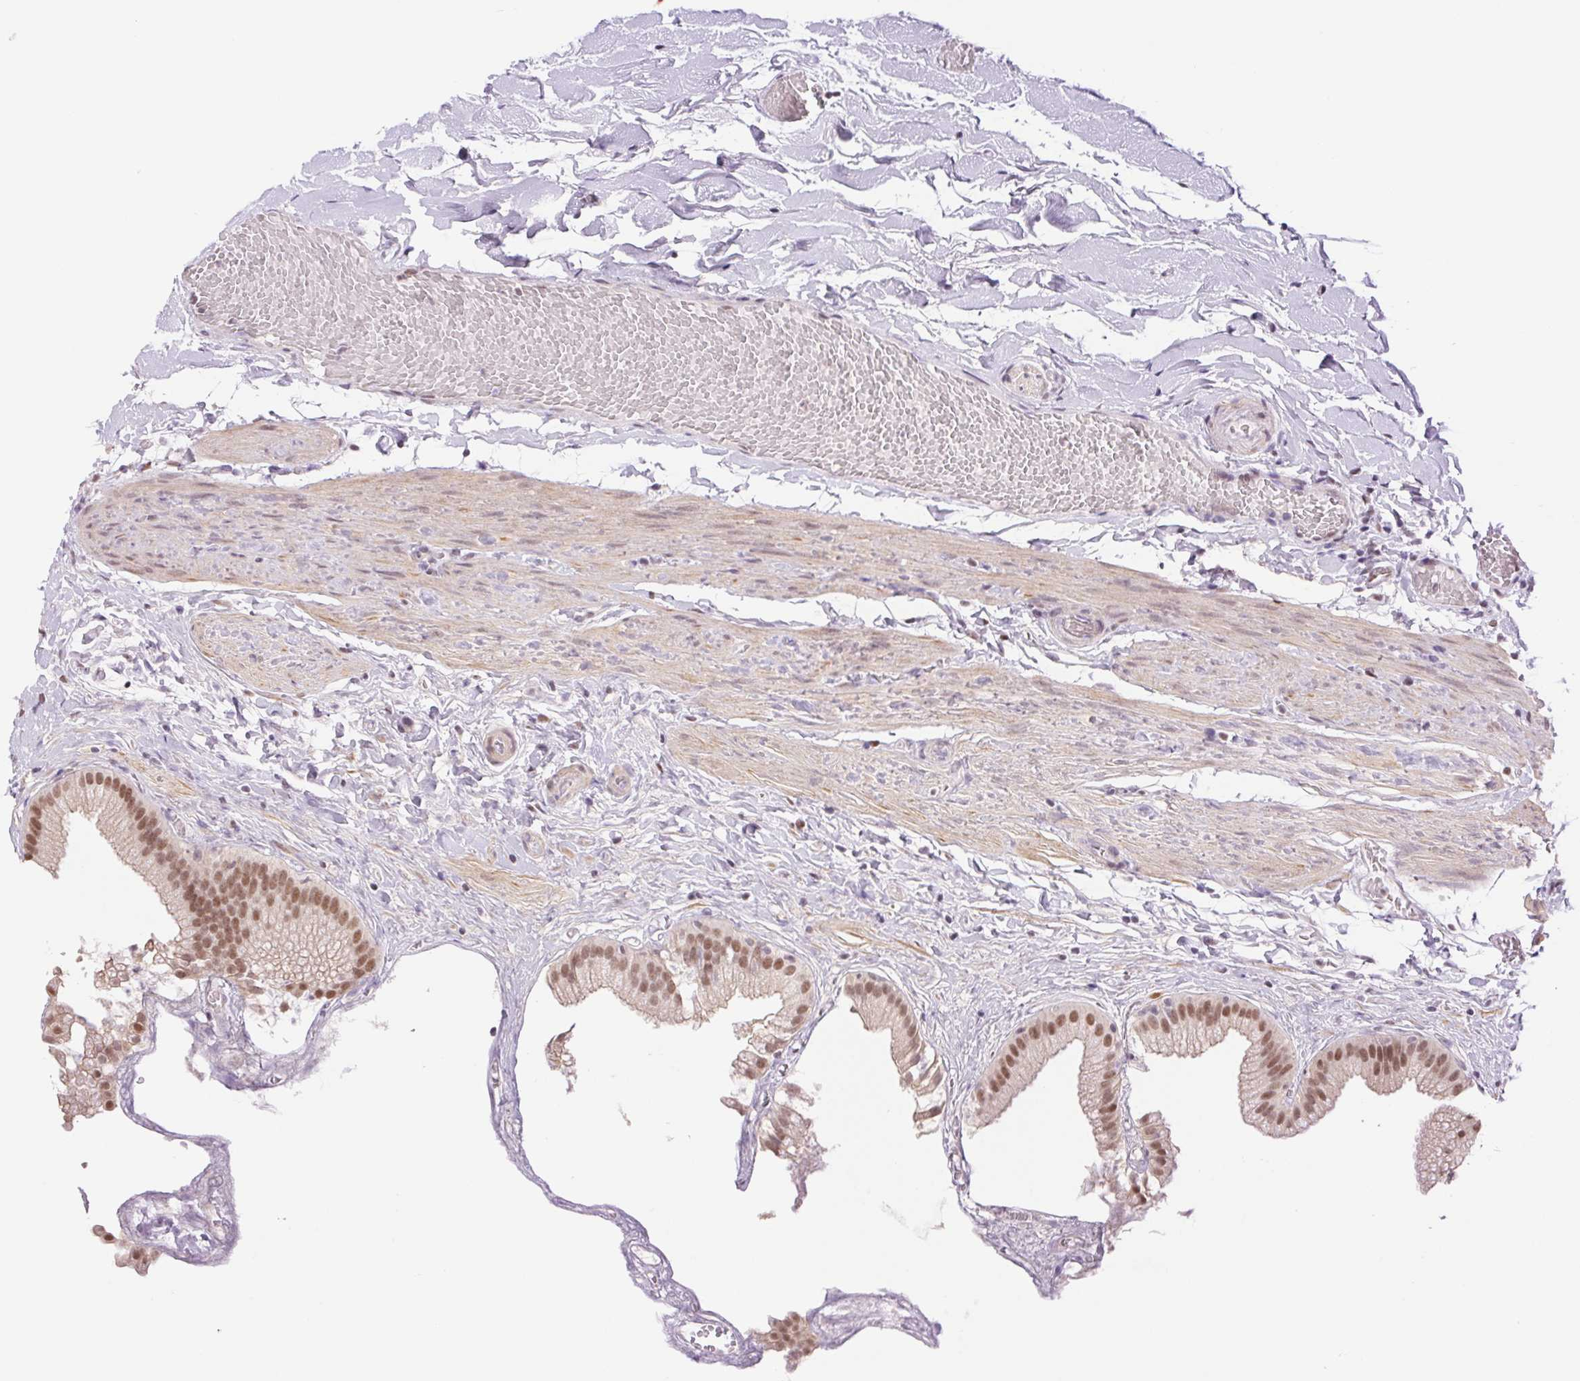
{"staining": {"intensity": "moderate", "quantity": ">75%", "location": "nuclear"}, "tissue": "gallbladder", "cell_type": "Glandular cells", "image_type": "normal", "snomed": [{"axis": "morphology", "description": "Normal tissue, NOS"}, {"axis": "topography", "description": "Gallbladder"}], "caption": "Immunohistochemistry micrograph of unremarkable gallbladder stained for a protein (brown), which displays medium levels of moderate nuclear positivity in approximately >75% of glandular cells.", "gene": "RPRD1B", "patient": {"sex": "female", "age": 63}}